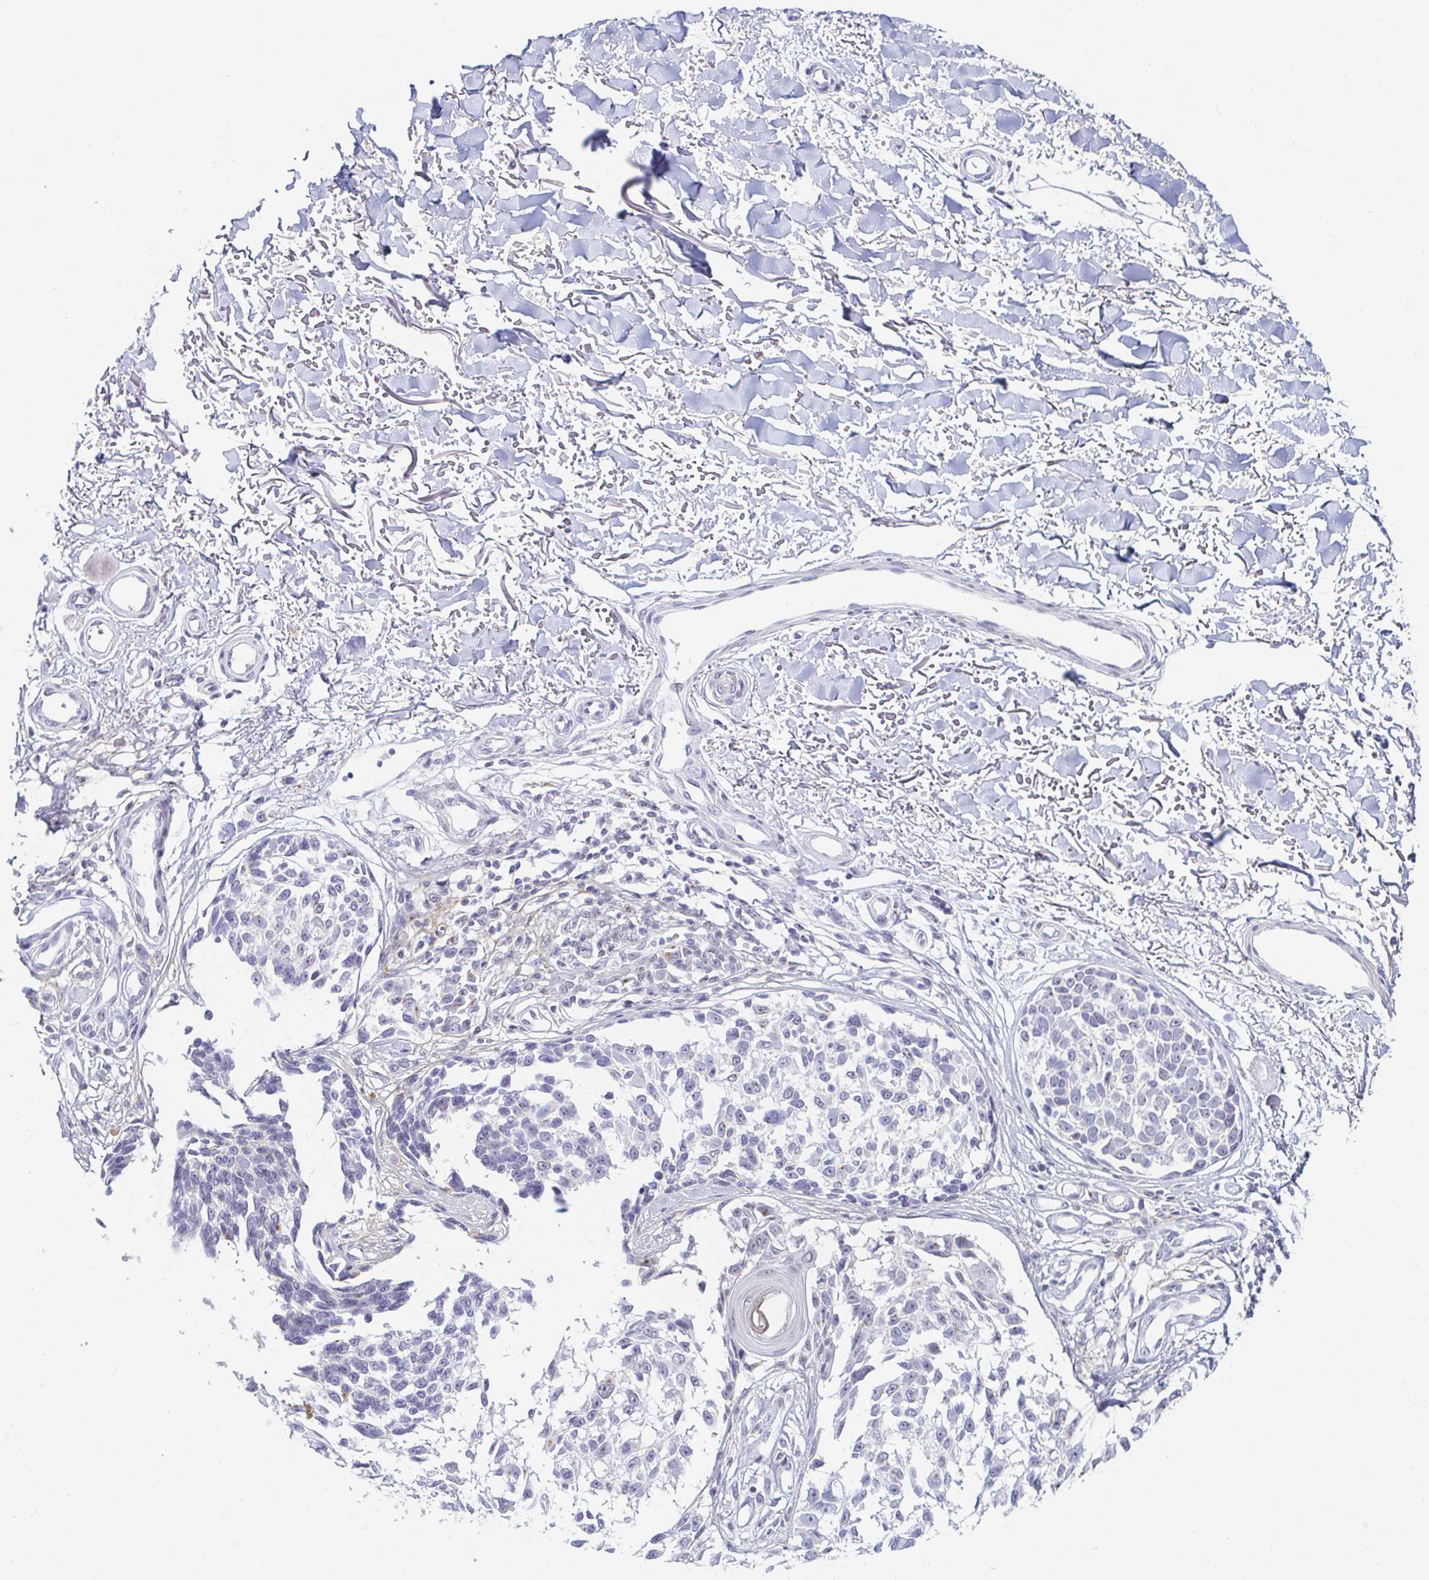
{"staining": {"intensity": "negative", "quantity": "none", "location": "none"}, "tissue": "melanoma", "cell_type": "Tumor cells", "image_type": "cancer", "snomed": [{"axis": "morphology", "description": "Malignant melanoma, NOS"}, {"axis": "topography", "description": "Skin"}], "caption": "Protein analysis of melanoma shows no significant positivity in tumor cells.", "gene": "OR51D1", "patient": {"sex": "male", "age": 73}}